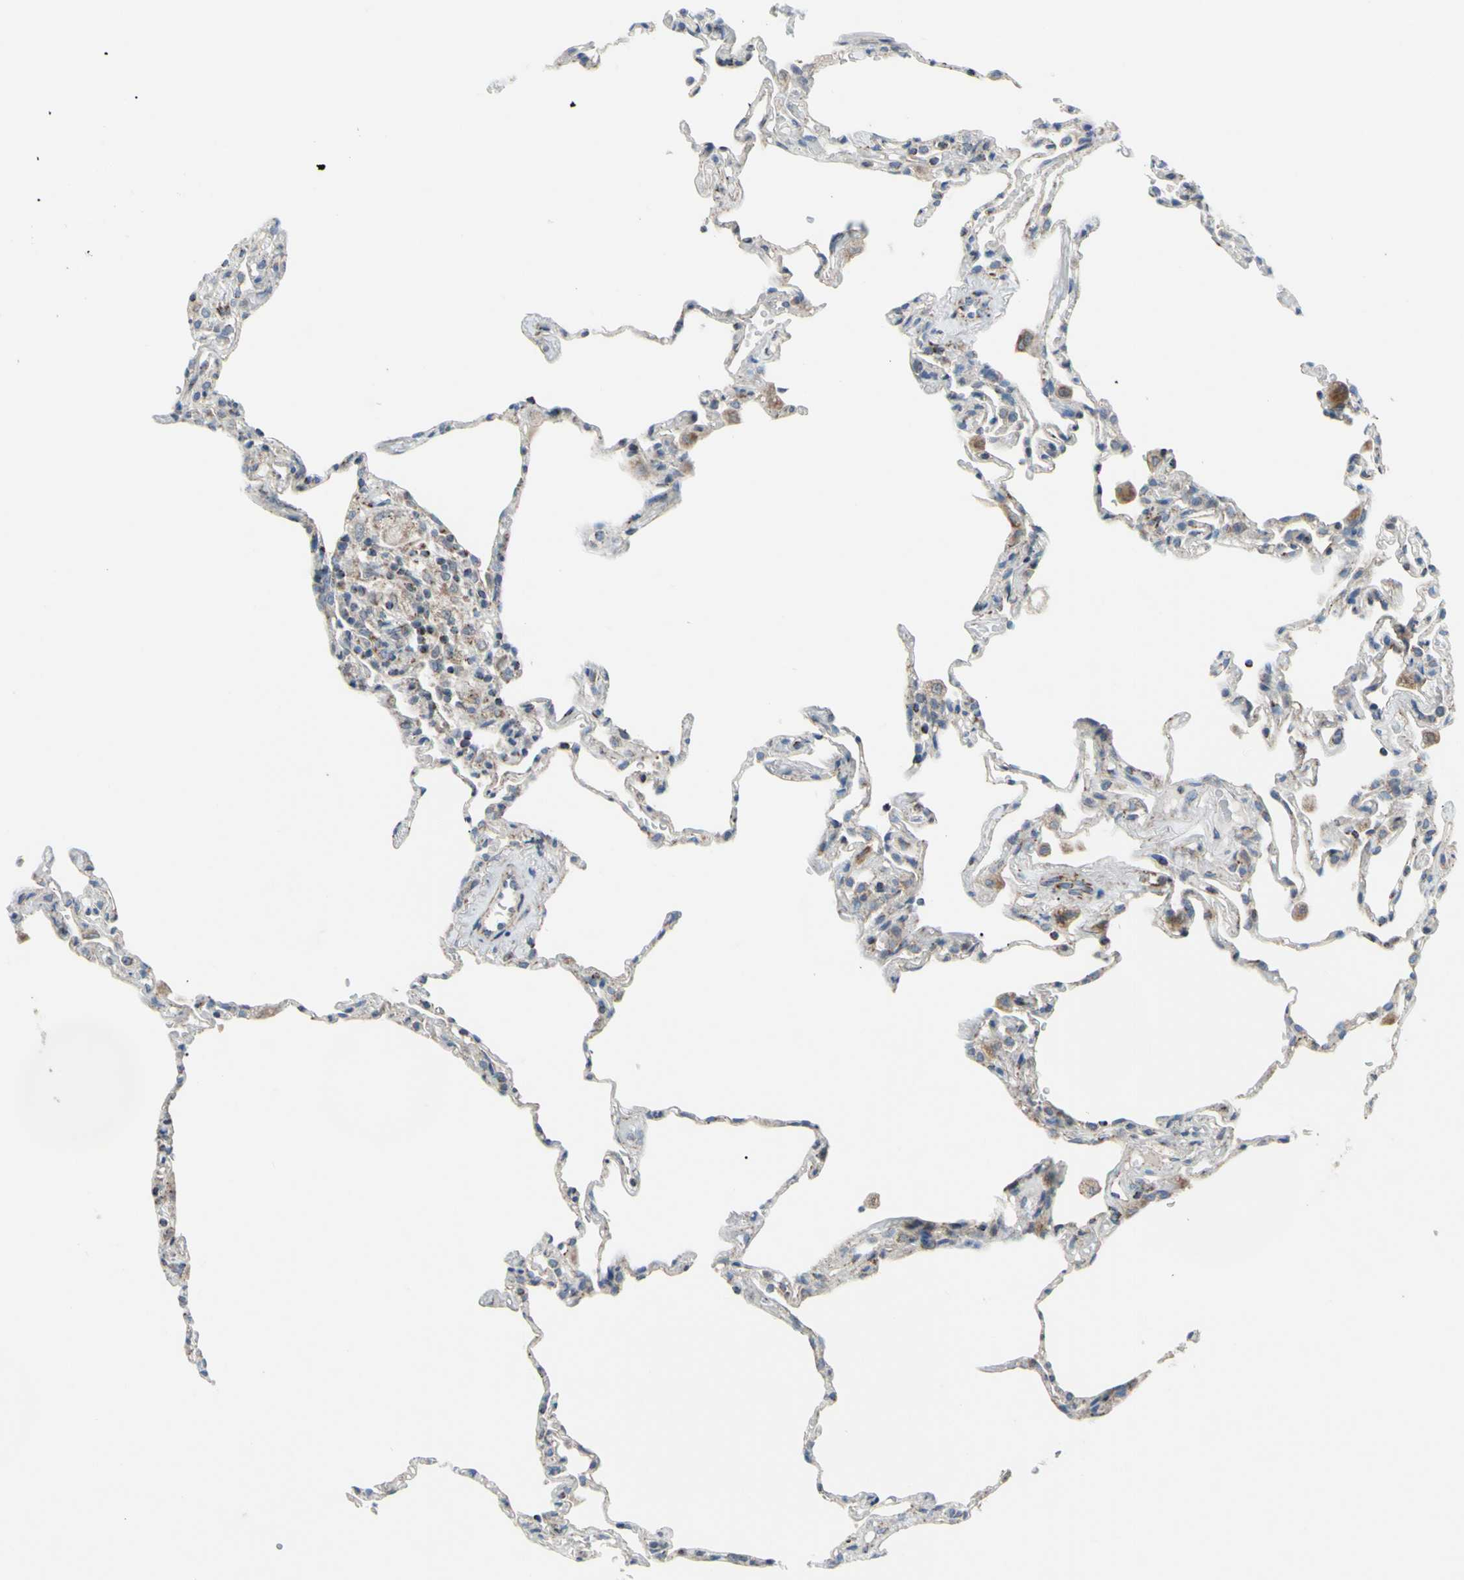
{"staining": {"intensity": "weak", "quantity": "25%-75%", "location": "cytoplasmic/membranous"}, "tissue": "lung", "cell_type": "Alveolar cells", "image_type": "normal", "snomed": [{"axis": "morphology", "description": "Normal tissue, NOS"}, {"axis": "topography", "description": "Lung"}], "caption": "Alveolar cells show low levels of weak cytoplasmic/membranous expression in about 25%-75% of cells in normal lung. The protein is shown in brown color, while the nuclei are stained blue.", "gene": "GLT8D1", "patient": {"sex": "male", "age": 59}}